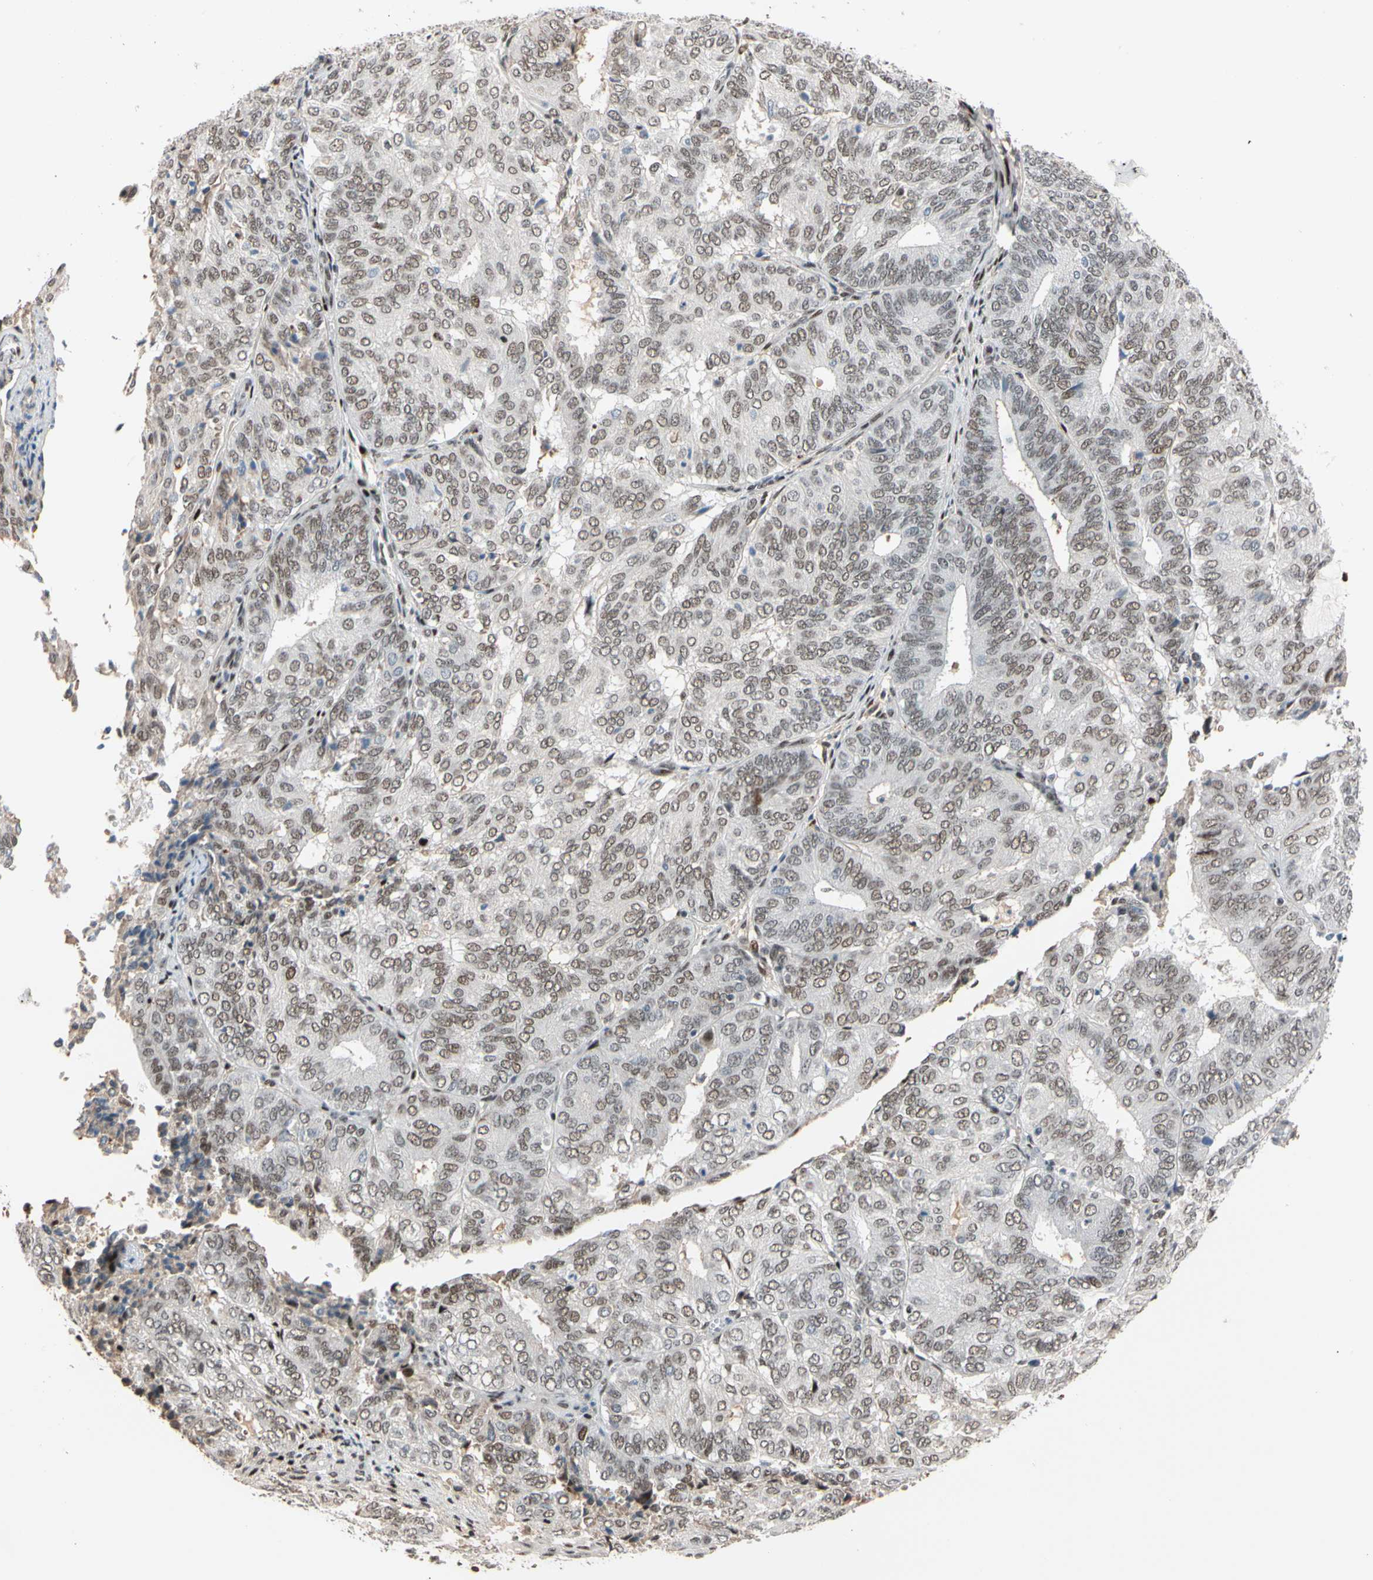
{"staining": {"intensity": "moderate", "quantity": "25%-75%", "location": "nuclear"}, "tissue": "endometrial cancer", "cell_type": "Tumor cells", "image_type": "cancer", "snomed": [{"axis": "morphology", "description": "Adenocarcinoma, NOS"}, {"axis": "topography", "description": "Uterus"}], "caption": "Tumor cells display moderate nuclear staining in about 25%-75% of cells in adenocarcinoma (endometrial). The protein of interest is stained brown, and the nuclei are stained in blue (DAB IHC with brightfield microscopy, high magnification).", "gene": "FOXO3", "patient": {"sex": "female", "age": 60}}